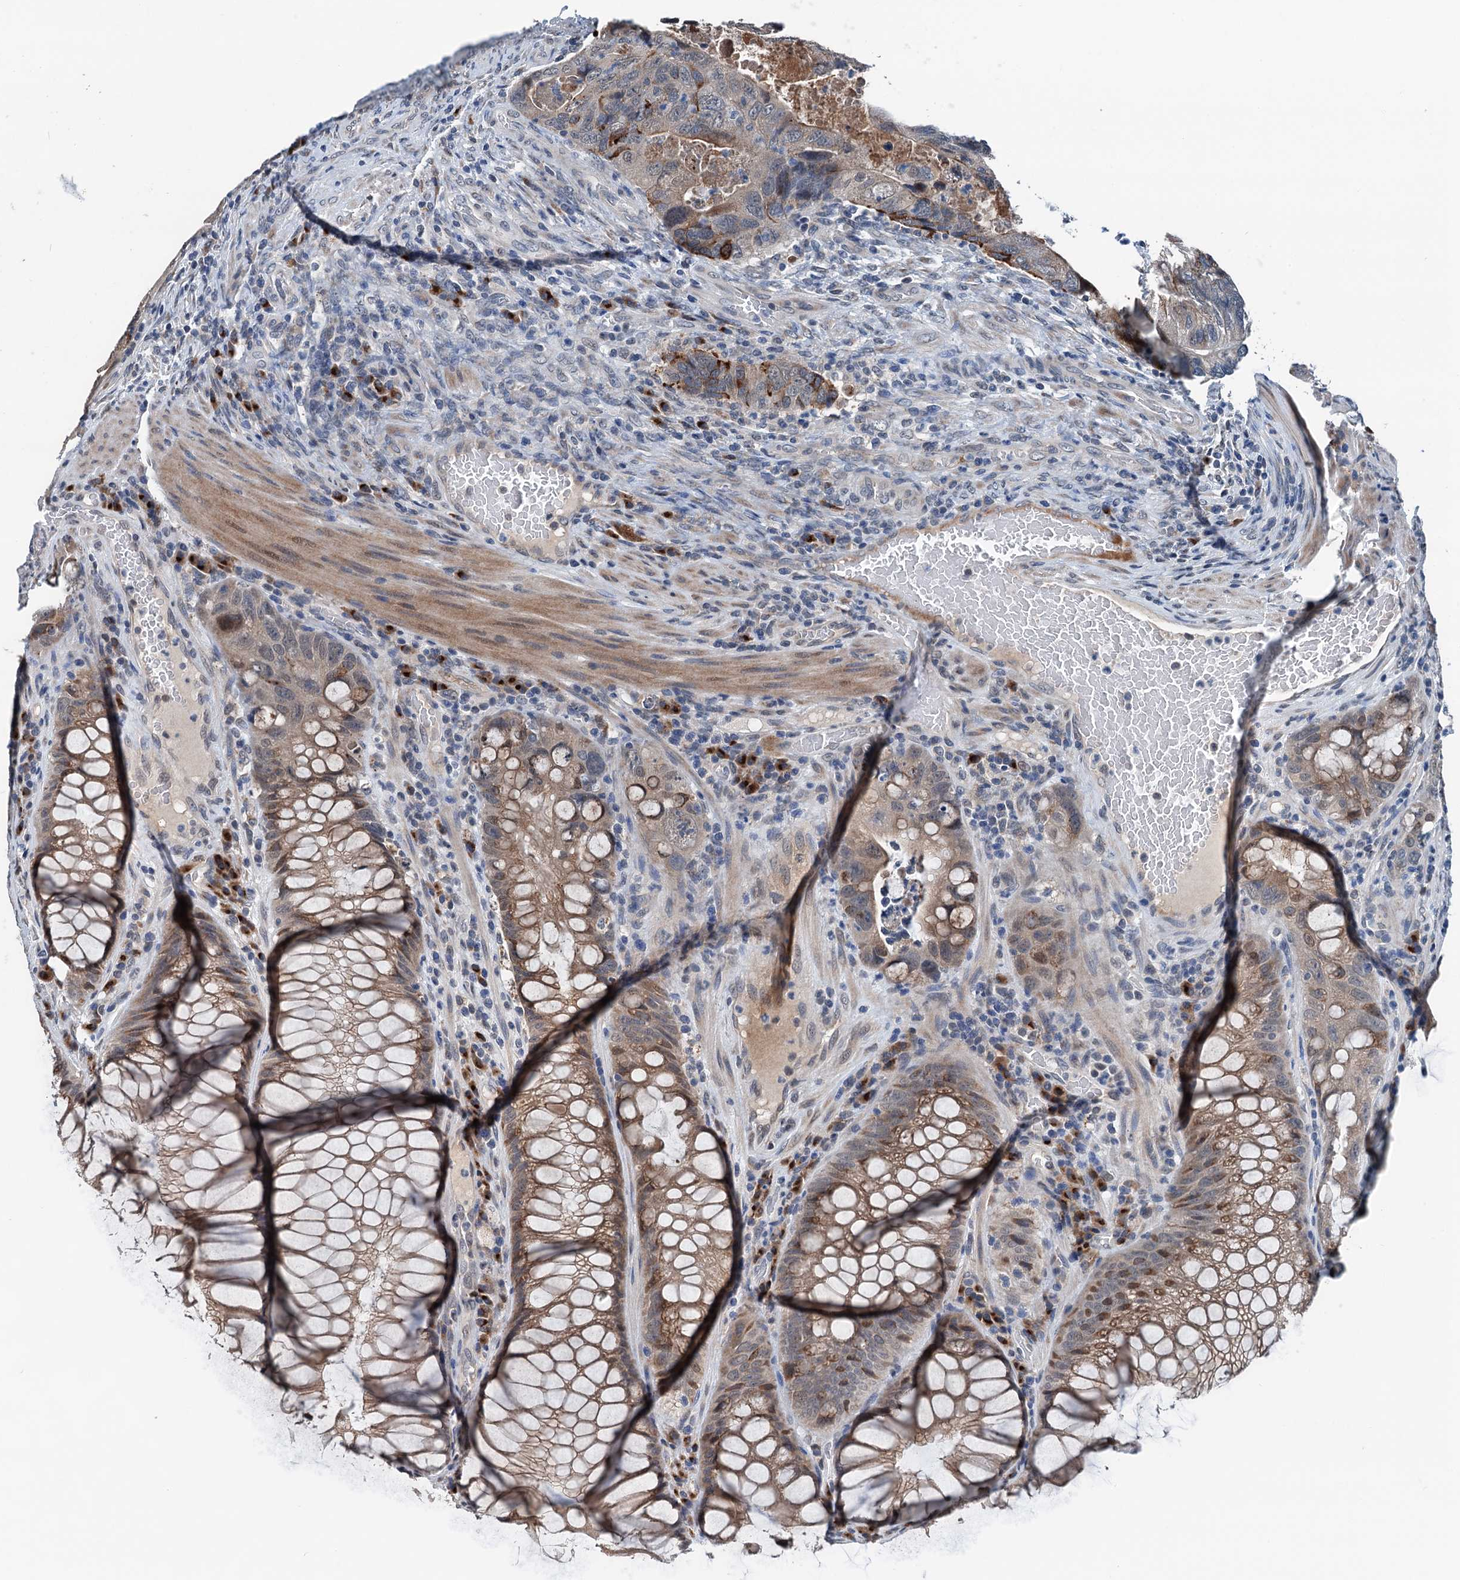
{"staining": {"intensity": "moderate", "quantity": "25%-75%", "location": "cytoplasmic/membranous"}, "tissue": "colorectal cancer", "cell_type": "Tumor cells", "image_type": "cancer", "snomed": [{"axis": "morphology", "description": "Adenocarcinoma, NOS"}, {"axis": "topography", "description": "Rectum"}], "caption": "Human adenocarcinoma (colorectal) stained for a protein (brown) exhibits moderate cytoplasmic/membranous positive expression in approximately 25%-75% of tumor cells.", "gene": "SHLD1", "patient": {"sex": "male", "age": 63}}